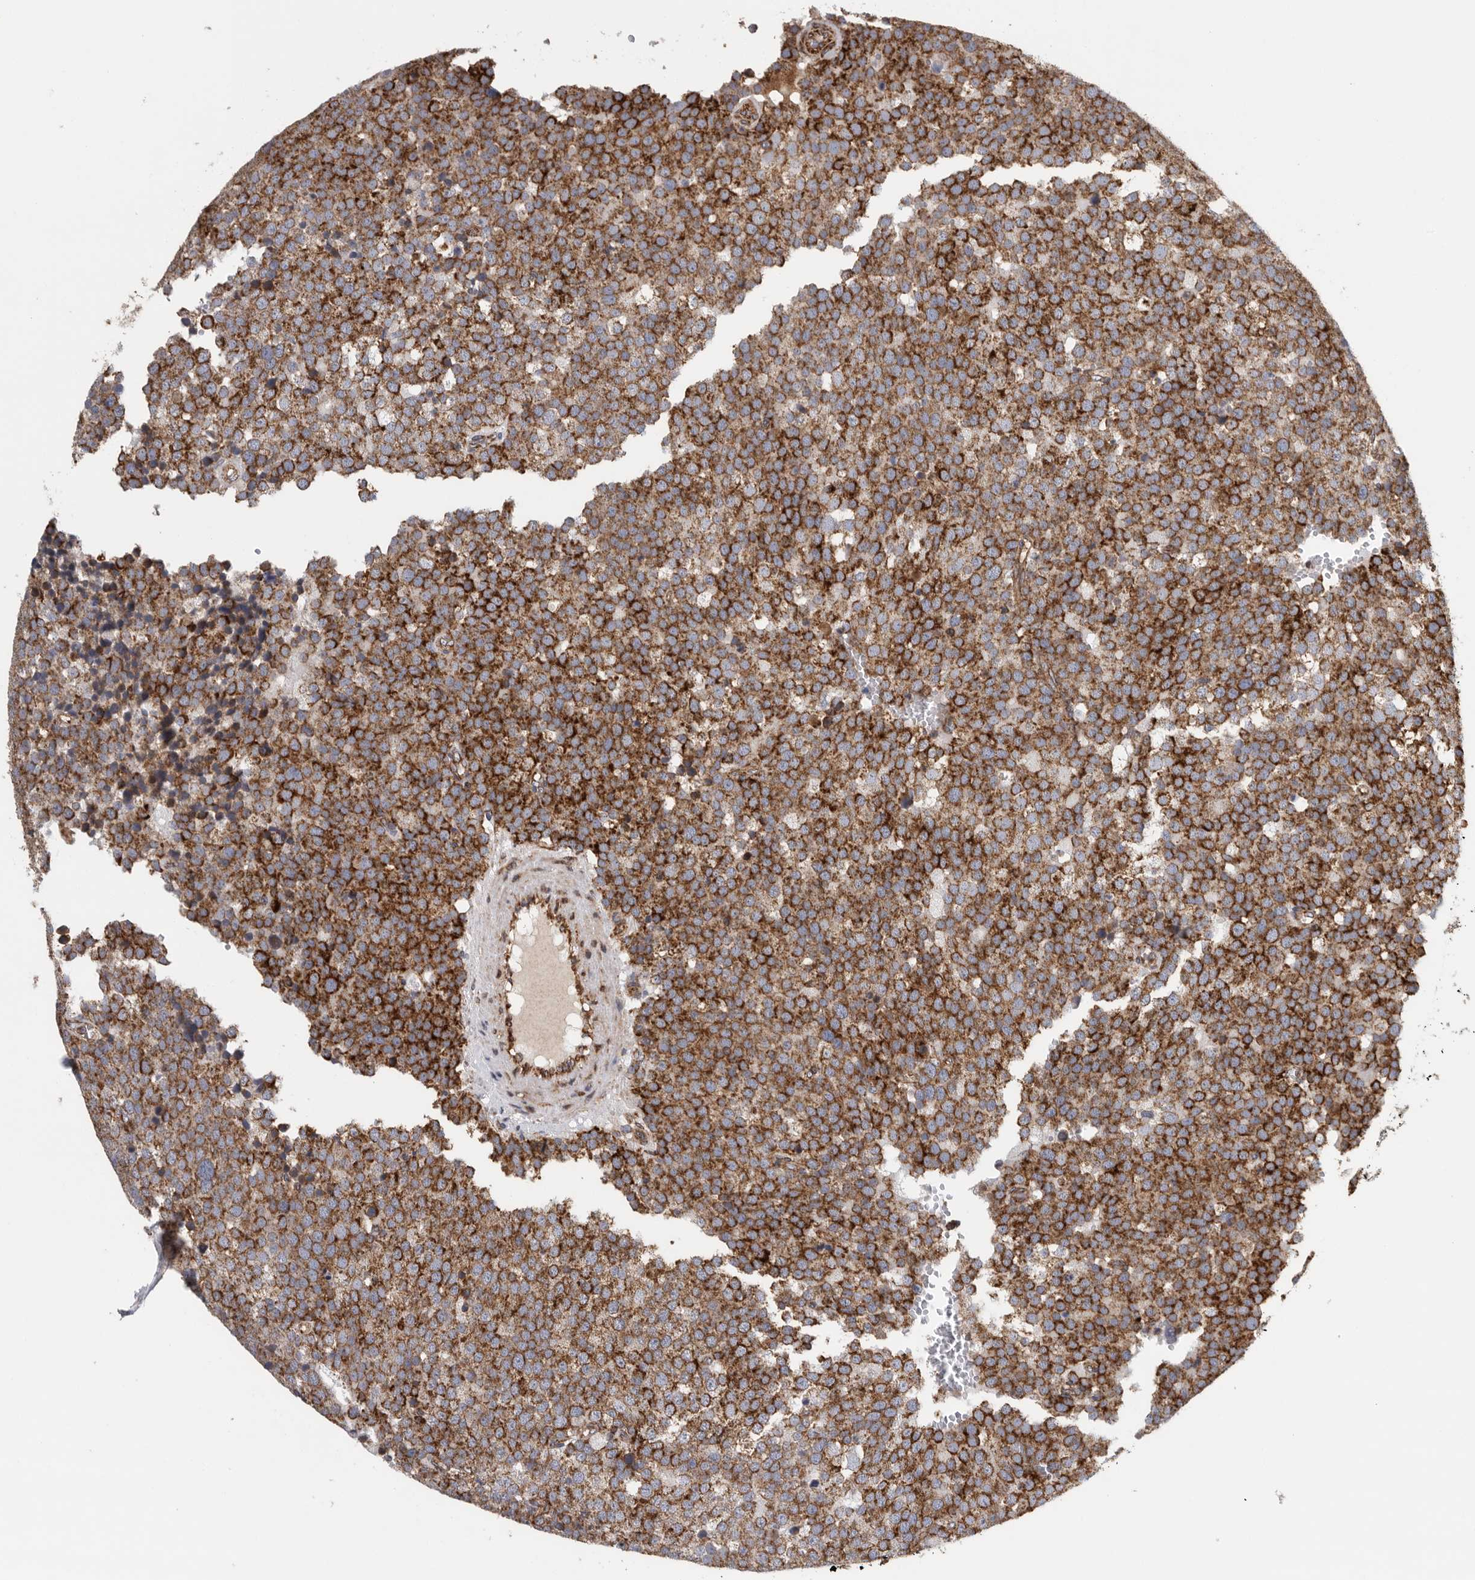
{"staining": {"intensity": "strong", "quantity": ">75%", "location": "cytoplasmic/membranous"}, "tissue": "testis cancer", "cell_type": "Tumor cells", "image_type": "cancer", "snomed": [{"axis": "morphology", "description": "Seminoma, NOS"}, {"axis": "topography", "description": "Testis"}], "caption": "This micrograph reveals testis cancer stained with IHC to label a protein in brown. The cytoplasmic/membranous of tumor cells show strong positivity for the protein. Nuclei are counter-stained blue.", "gene": "FKBP8", "patient": {"sex": "male", "age": 71}}